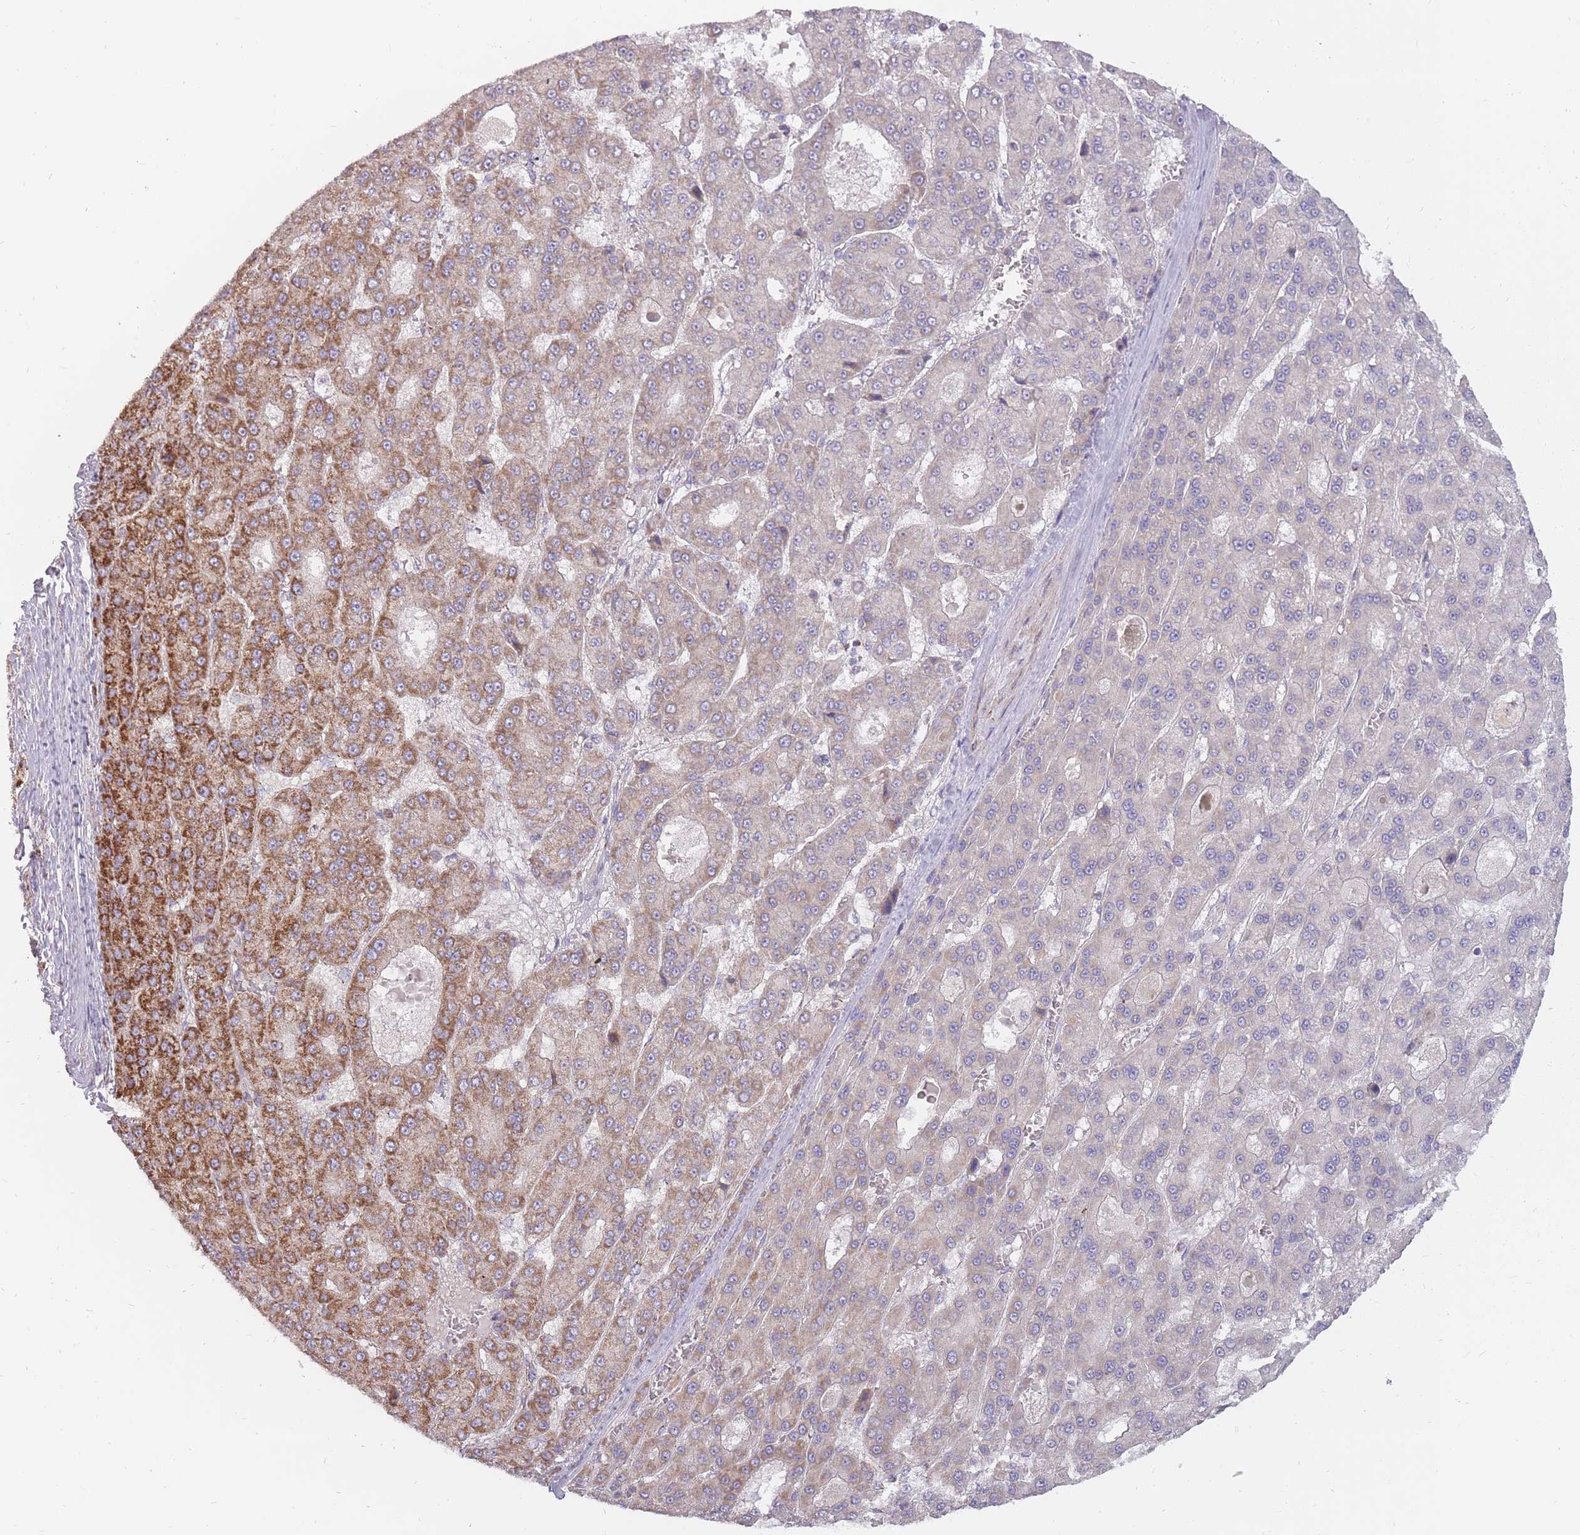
{"staining": {"intensity": "moderate", "quantity": "25%-75%", "location": "cytoplasmic/membranous"}, "tissue": "liver cancer", "cell_type": "Tumor cells", "image_type": "cancer", "snomed": [{"axis": "morphology", "description": "Carcinoma, Hepatocellular, NOS"}, {"axis": "topography", "description": "Liver"}], "caption": "Moderate cytoplasmic/membranous positivity is appreciated in approximately 25%-75% of tumor cells in liver cancer (hepatocellular carcinoma).", "gene": "ALKBH4", "patient": {"sex": "male", "age": 70}}